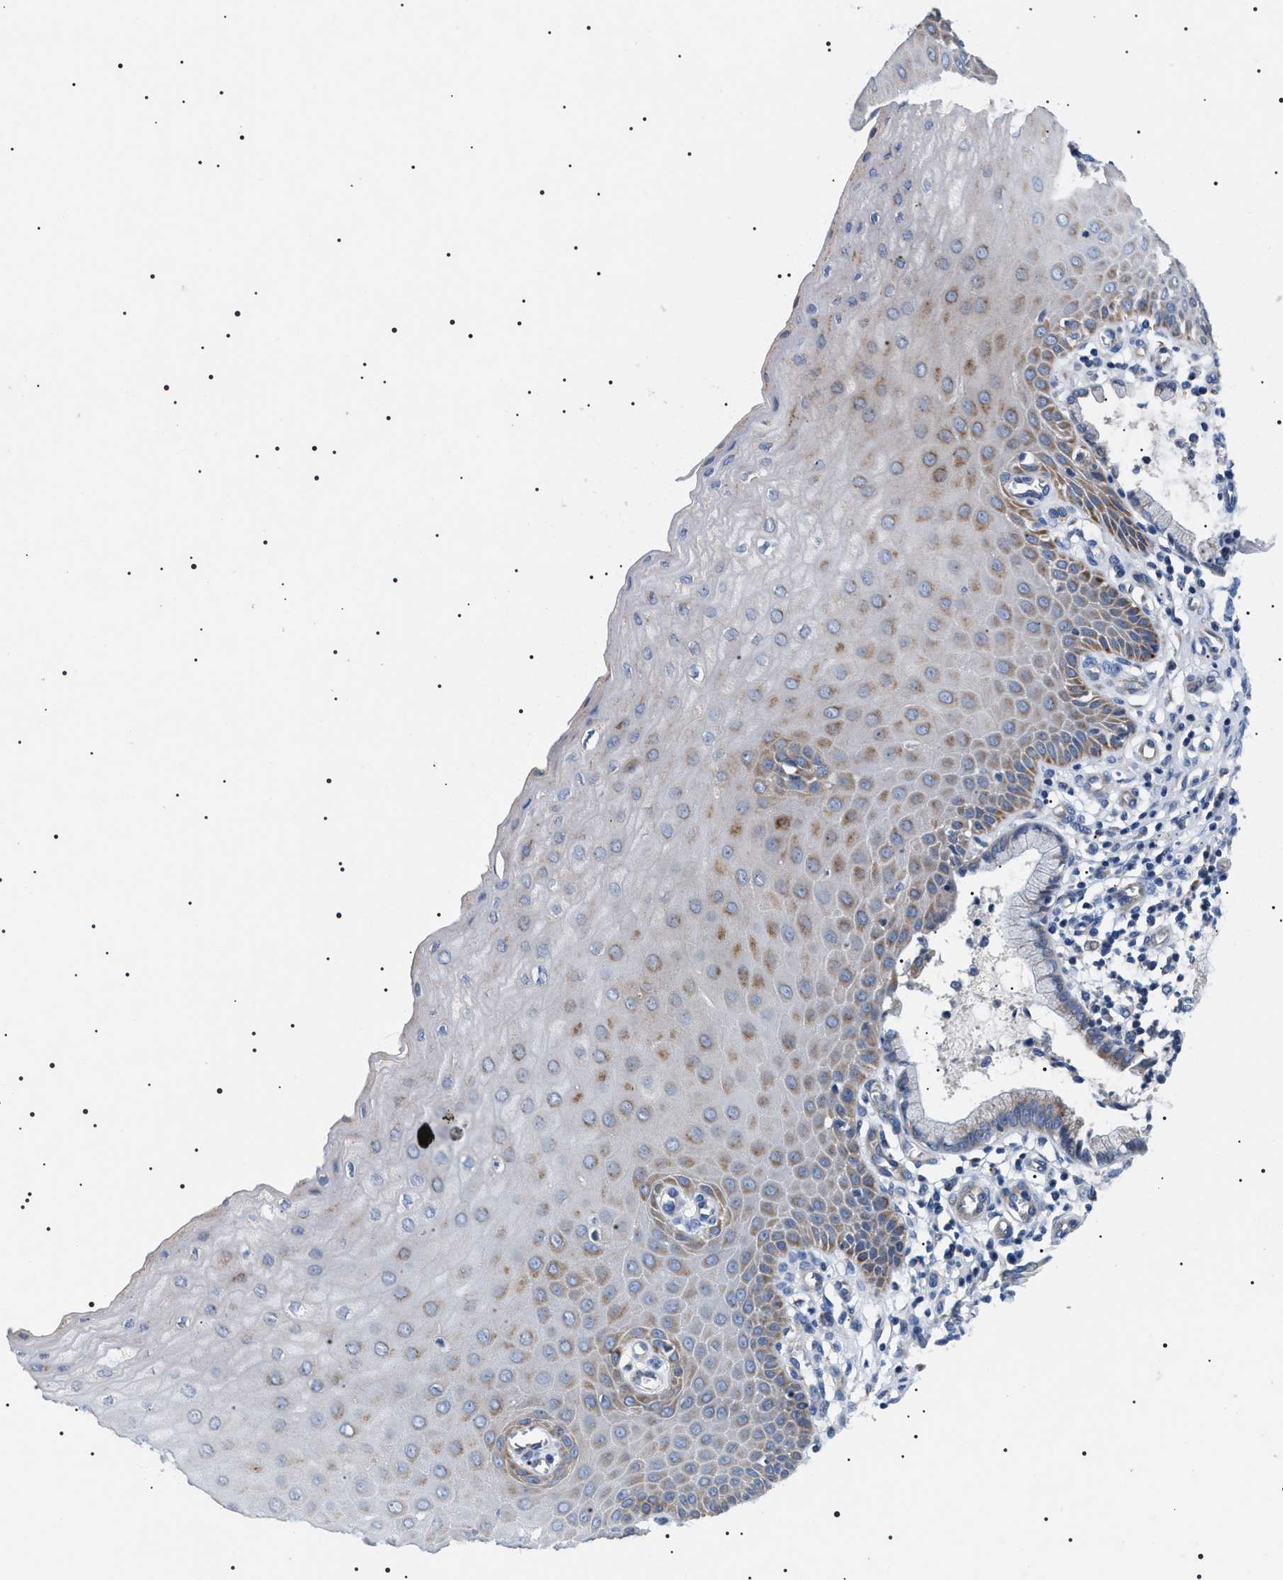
{"staining": {"intensity": "moderate", "quantity": "<25%", "location": "cytoplasmic/membranous"}, "tissue": "cervix", "cell_type": "Glandular cells", "image_type": "normal", "snomed": [{"axis": "morphology", "description": "Normal tissue, NOS"}, {"axis": "topography", "description": "Cervix"}], "caption": "Immunohistochemistry micrograph of normal cervix: cervix stained using IHC shows low levels of moderate protein expression localized specifically in the cytoplasmic/membranous of glandular cells, appearing as a cytoplasmic/membranous brown color.", "gene": "TMEM222", "patient": {"sex": "female", "age": 55}}